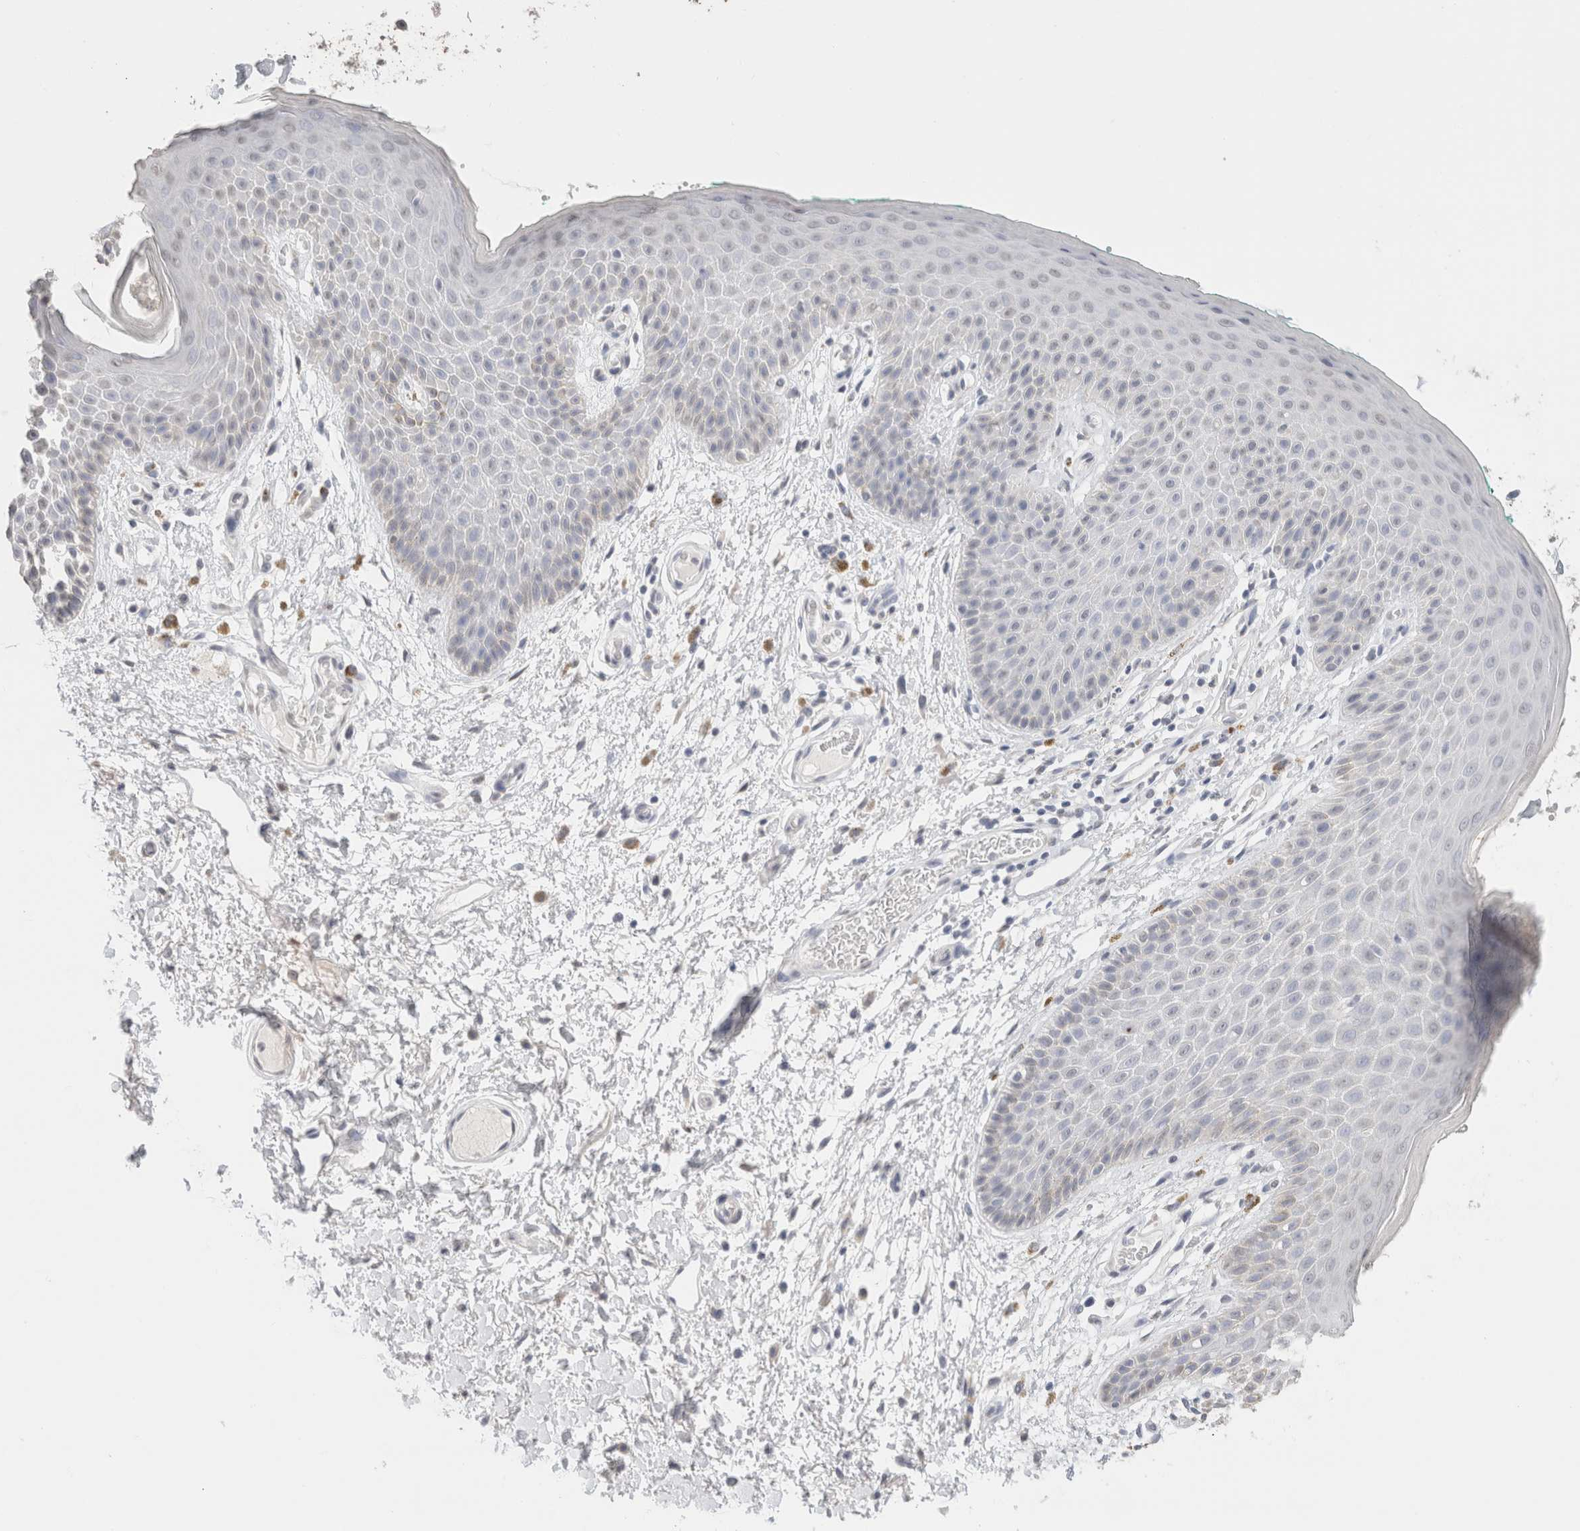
{"staining": {"intensity": "weak", "quantity": "<25%", "location": "cytoplasmic/membranous"}, "tissue": "skin", "cell_type": "Epidermal cells", "image_type": "normal", "snomed": [{"axis": "morphology", "description": "Normal tissue, NOS"}, {"axis": "topography", "description": "Anal"}], "caption": "Immunohistochemistry image of benign skin: skin stained with DAB reveals no significant protein positivity in epidermal cells.", "gene": "CD80", "patient": {"sex": "male", "age": 74}}